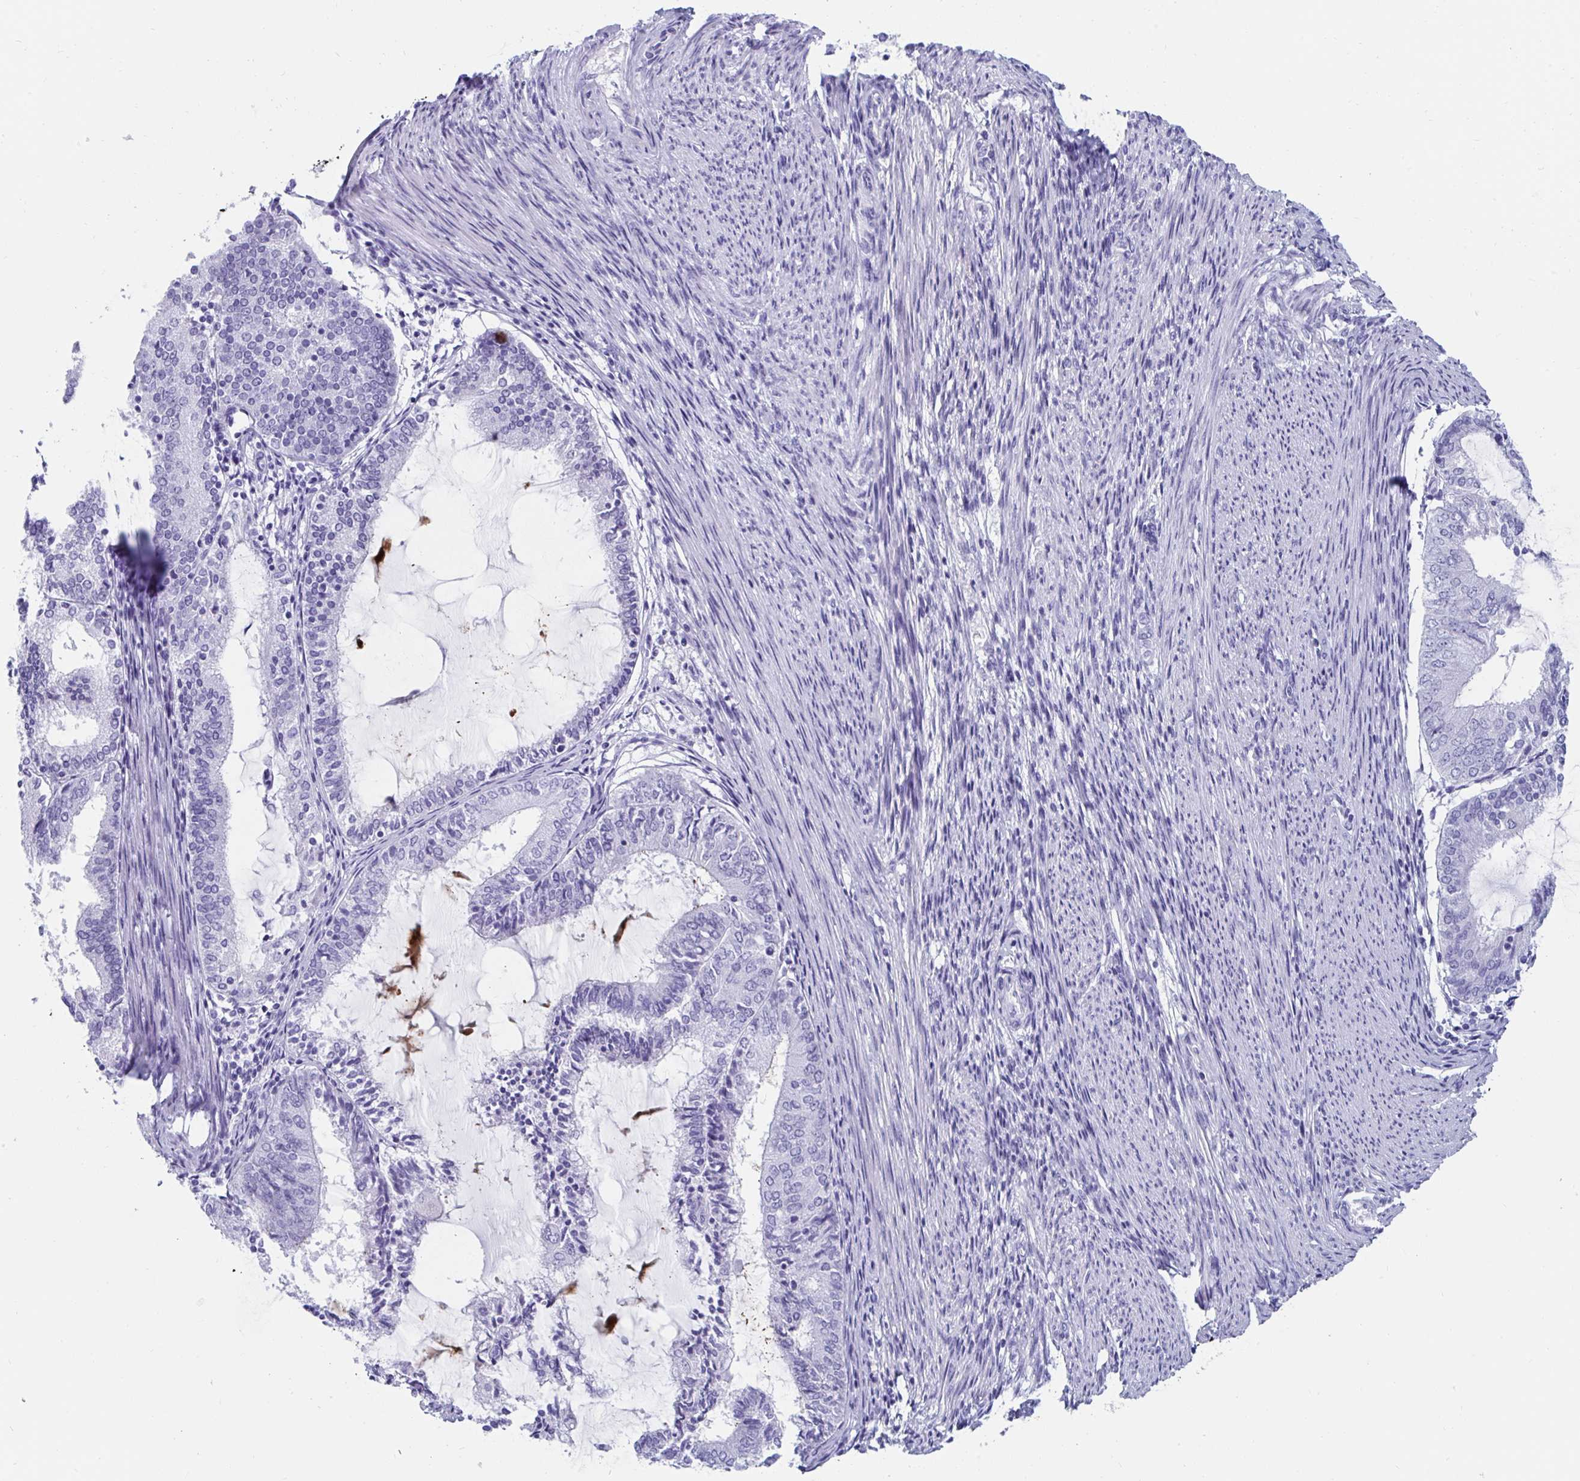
{"staining": {"intensity": "negative", "quantity": "none", "location": "none"}, "tissue": "endometrial cancer", "cell_type": "Tumor cells", "image_type": "cancer", "snomed": [{"axis": "morphology", "description": "Adenocarcinoma, NOS"}, {"axis": "topography", "description": "Endometrium"}], "caption": "Immunohistochemistry (IHC) of human endometrial cancer (adenocarcinoma) demonstrates no expression in tumor cells. The staining is performed using DAB brown chromogen with nuclei counter-stained in using hematoxylin.", "gene": "GKN2", "patient": {"sex": "female", "age": 81}}